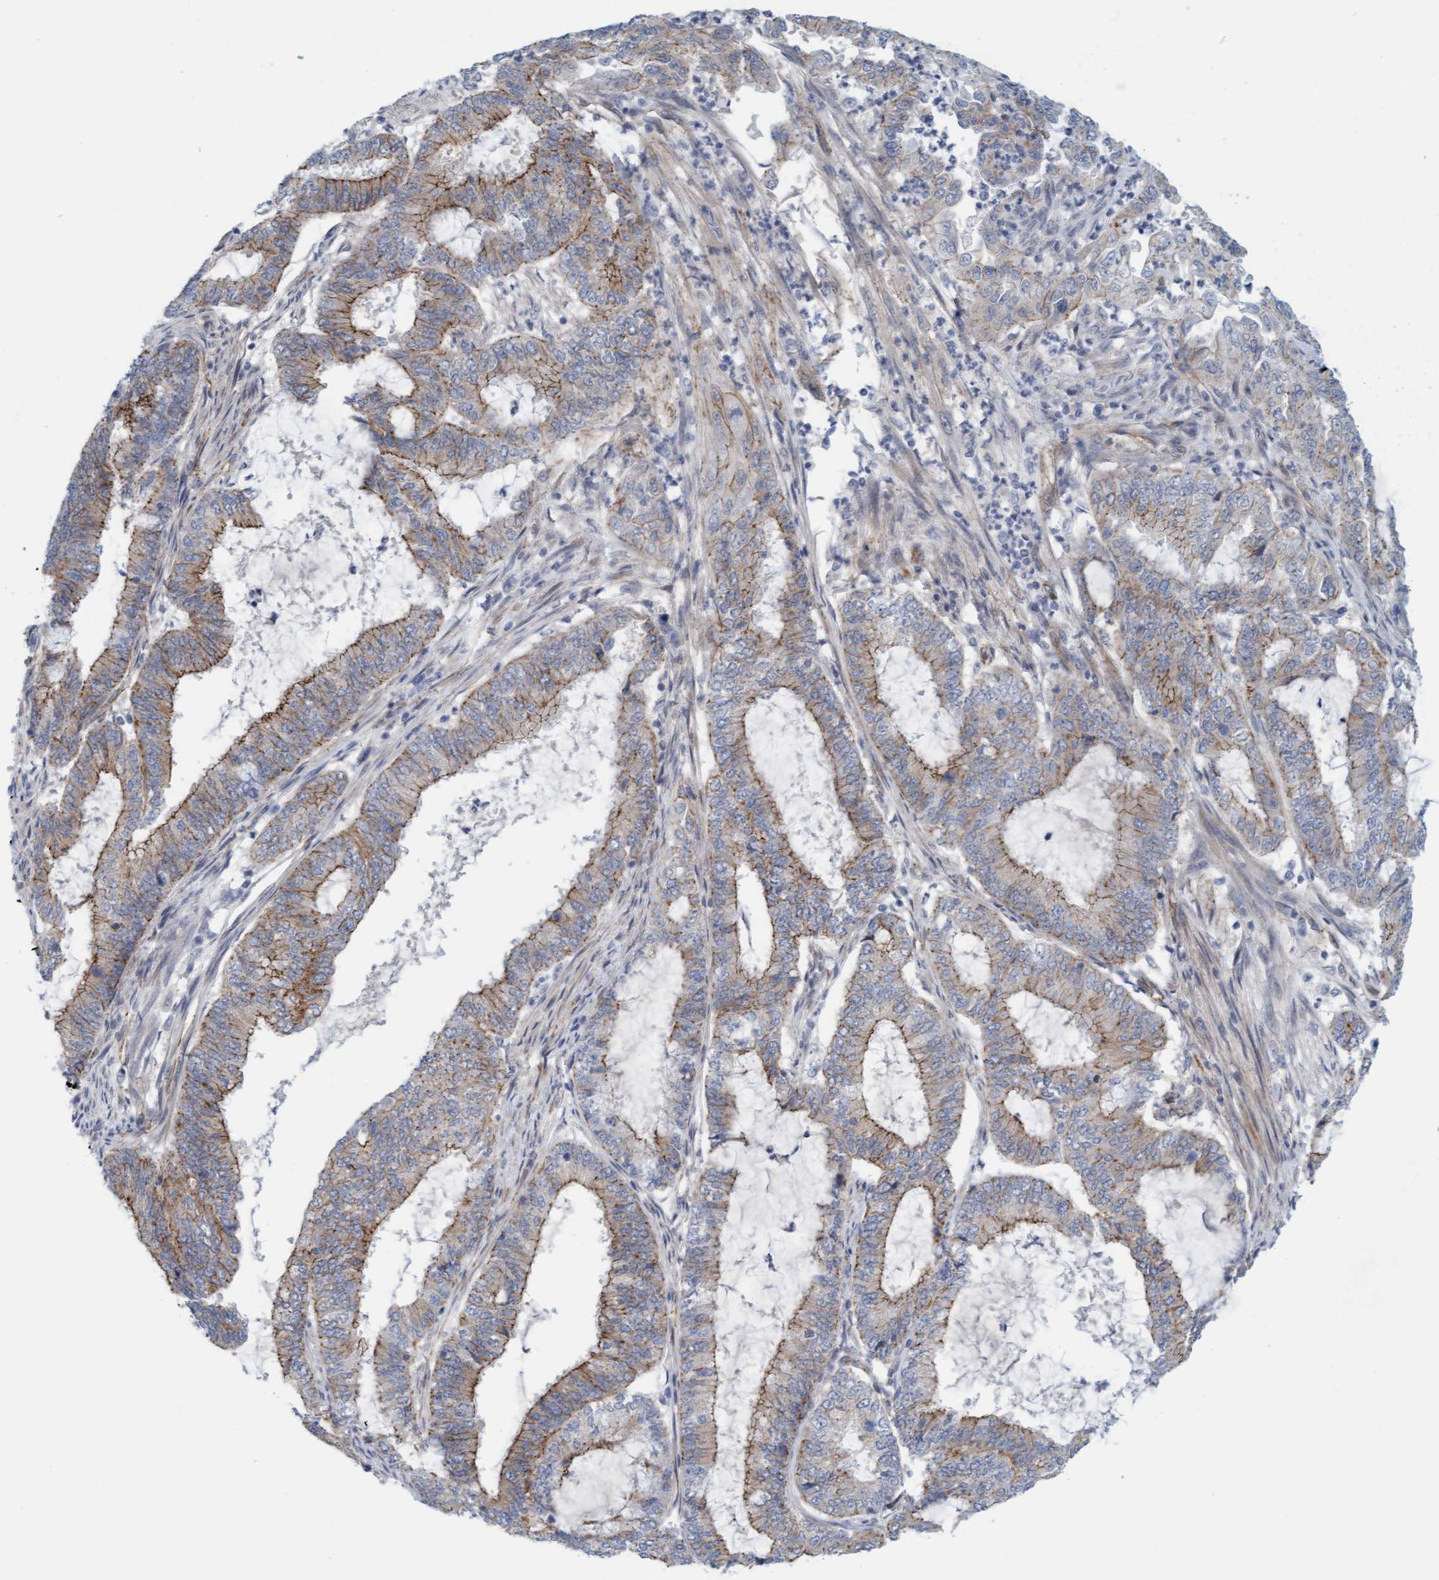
{"staining": {"intensity": "moderate", "quantity": "<25%", "location": "cytoplasmic/membranous"}, "tissue": "endometrial cancer", "cell_type": "Tumor cells", "image_type": "cancer", "snomed": [{"axis": "morphology", "description": "Adenocarcinoma, NOS"}, {"axis": "topography", "description": "Endometrium"}], "caption": "This image displays IHC staining of endometrial cancer, with low moderate cytoplasmic/membranous expression in about <25% of tumor cells.", "gene": "KRBA2", "patient": {"sex": "female", "age": 51}}